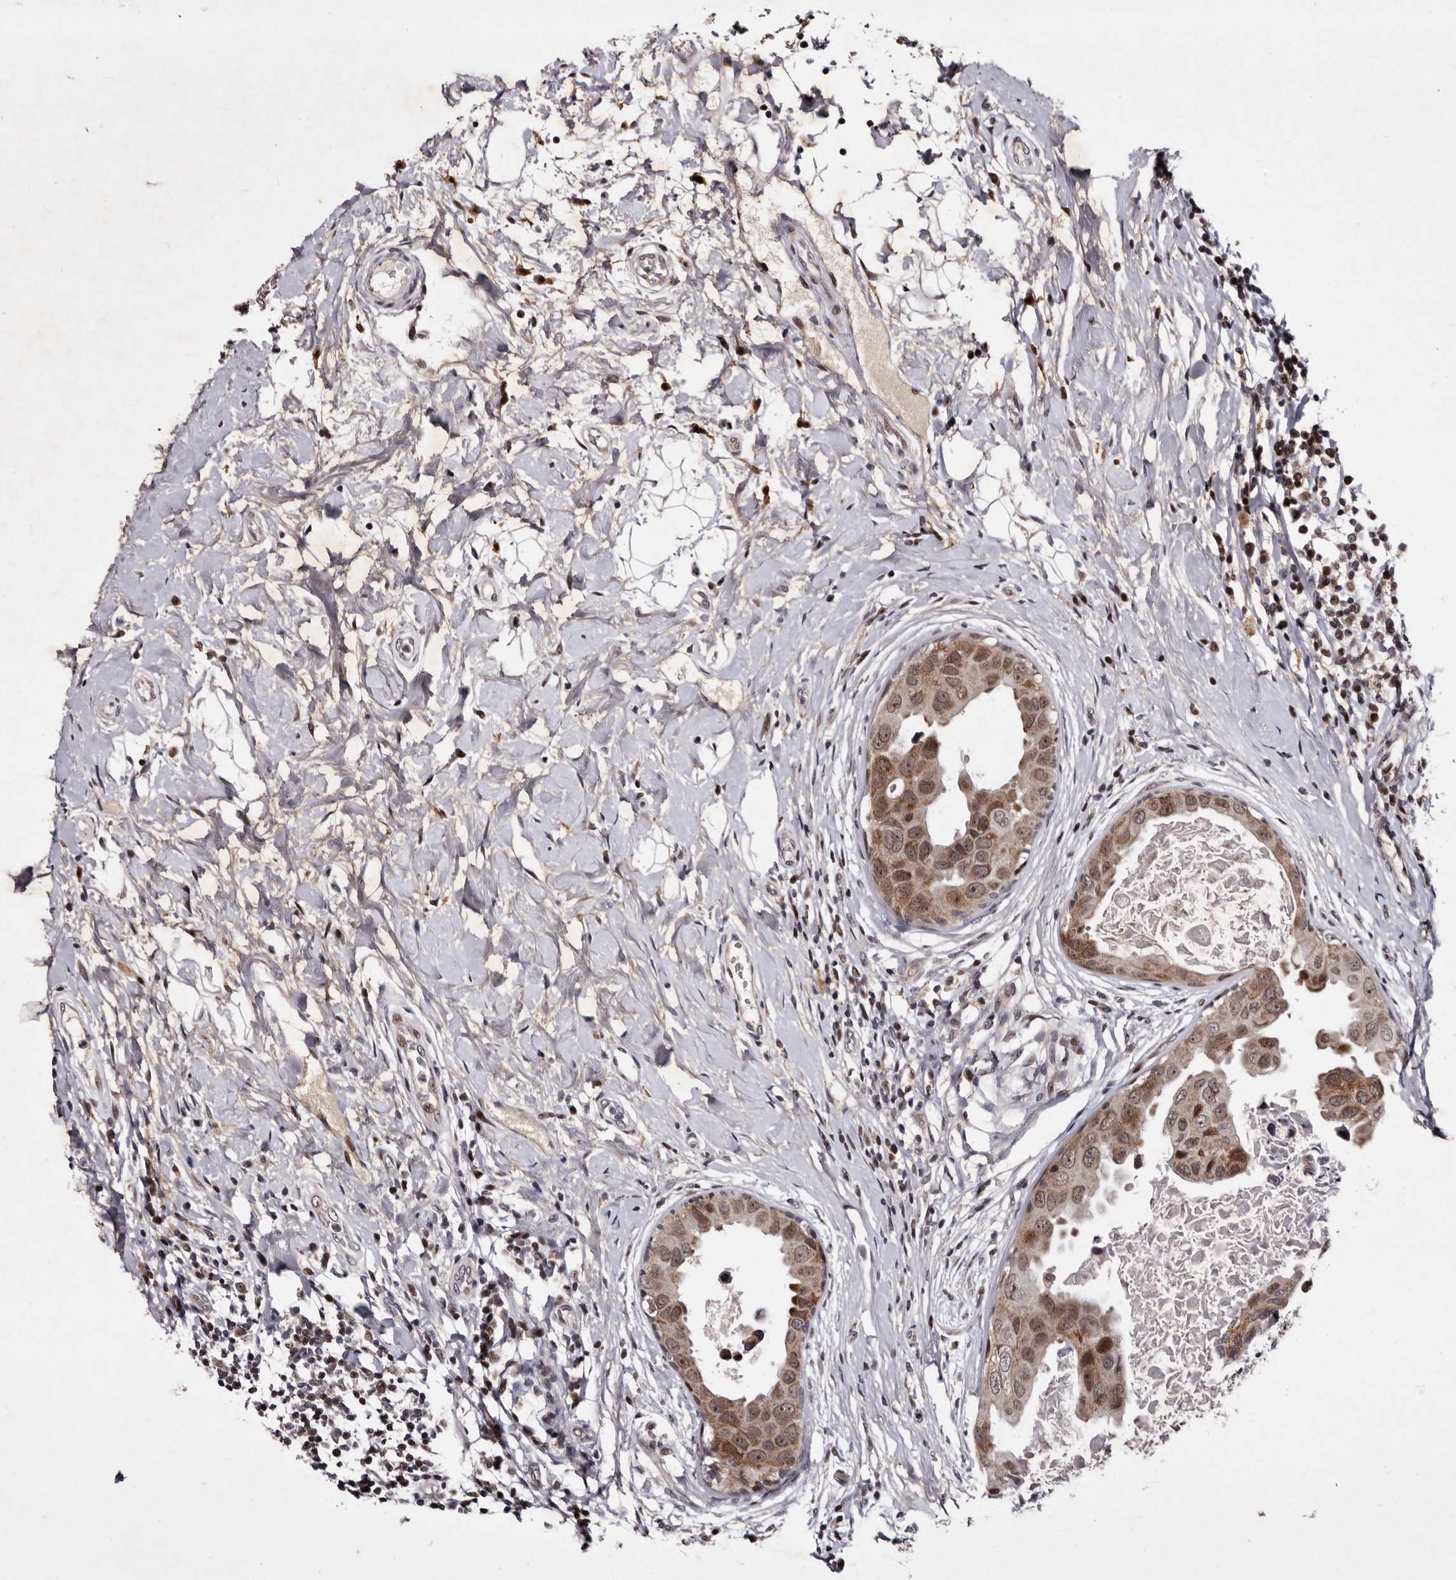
{"staining": {"intensity": "moderate", "quantity": ">75%", "location": "cytoplasmic/membranous,nuclear"}, "tissue": "breast cancer", "cell_type": "Tumor cells", "image_type": "cancer", "snomed": [{"axis": "morphology", "description": "Duct carcinoma"}, {"axis": "topography", "description": "Breast"}], "caption": "Immunohistochemical staining of human breast intraductal carcinoma shows medium levels of moderate cytoplasmic/membranous and nuclear staining in approximately >75% of tumor cells. The staining is performed using DAB (3,3'-diaminobenzidine) brown chromogen to label protein expression. The nuclei are counter-stained blue using hematoxylin.", "gene": "TNKS", "patient": {"sex": "female", "age": 27}}